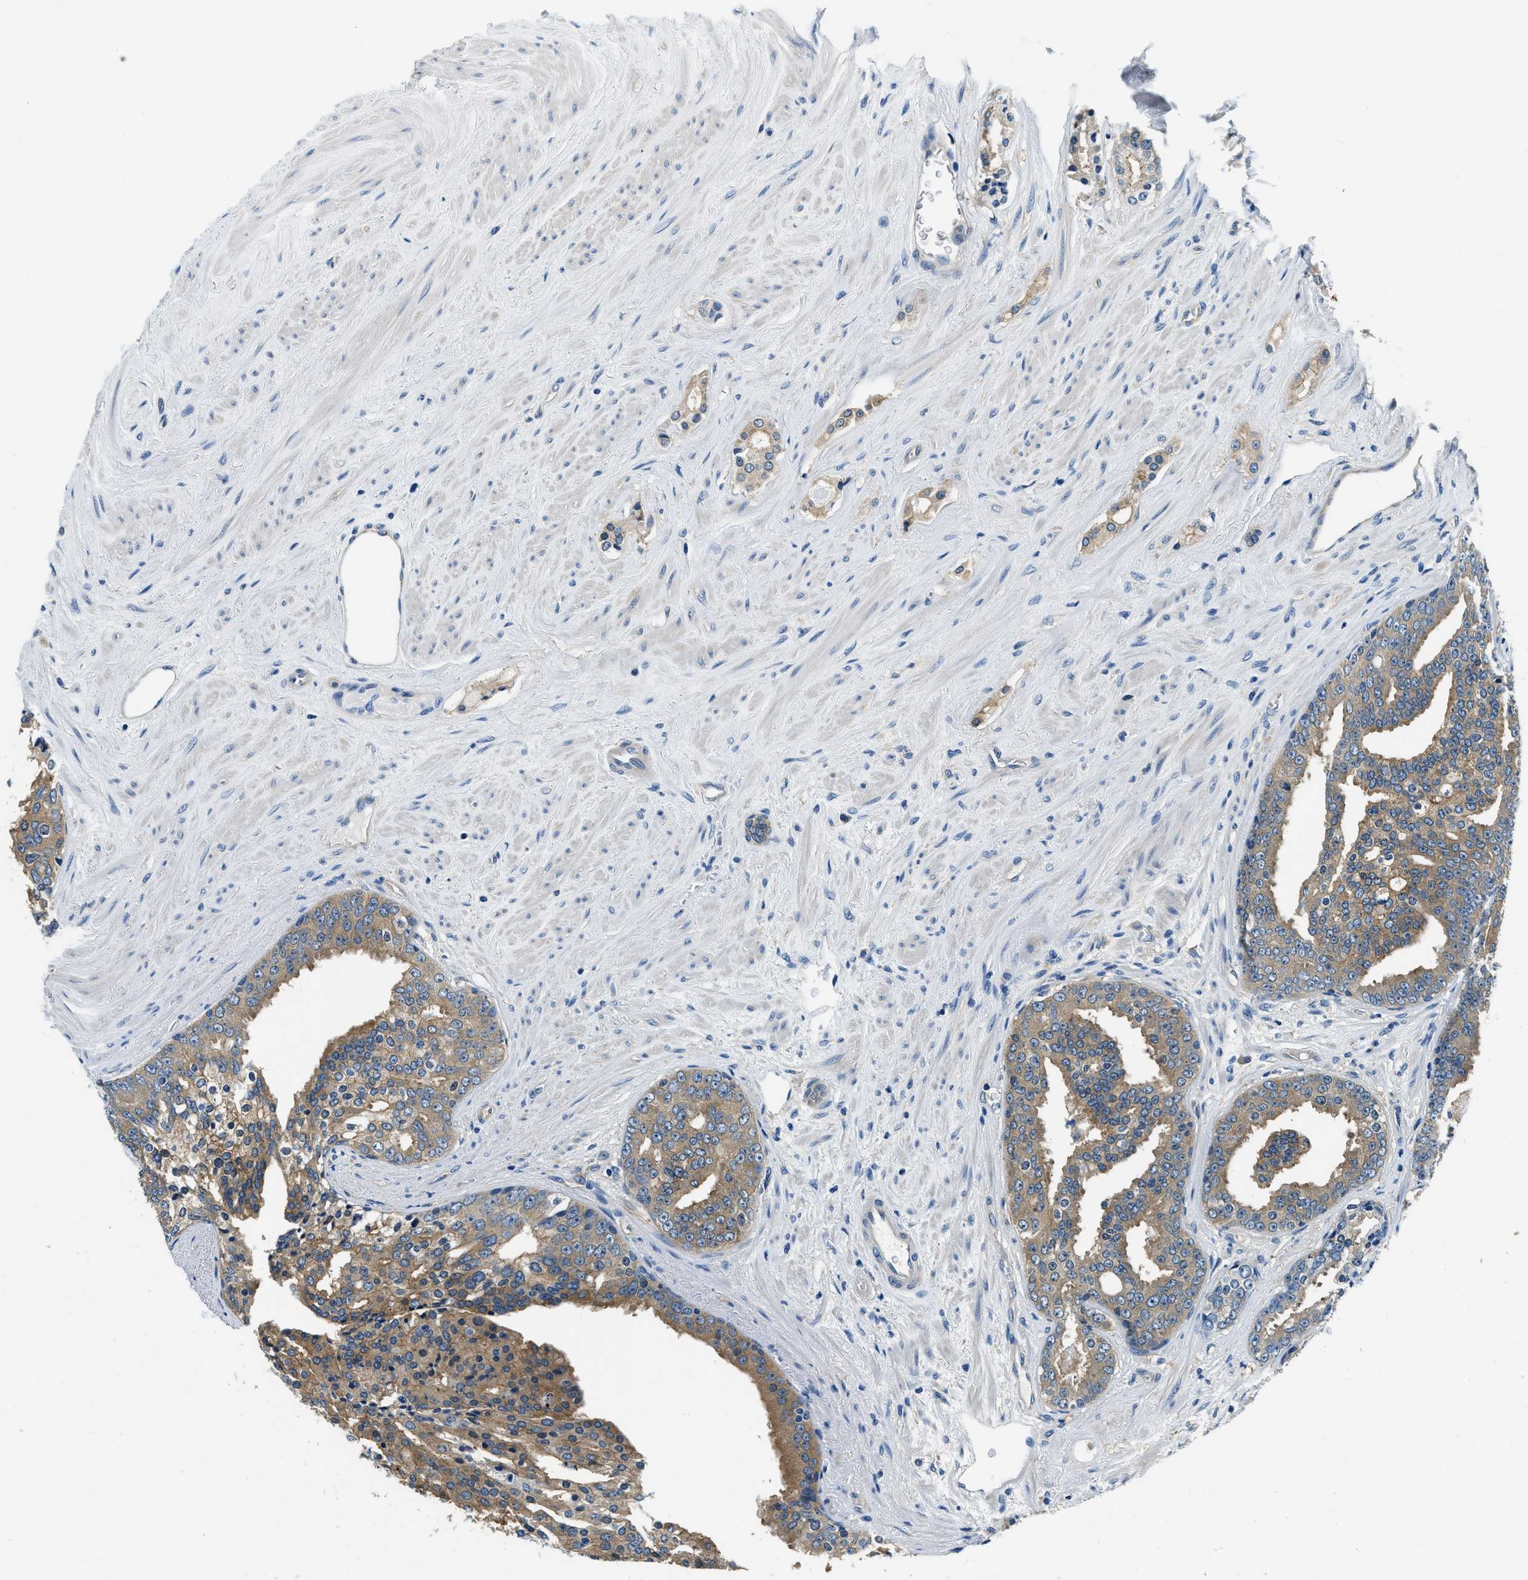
{"staining": {"intensity": "moderate", "quantity": ">75%", "location": "cytoplasmic/membranous"}, "tissue": "prostate cancer", "cell_type": "Tumor cells", "image_type": "cancer", "snomed": [{"axis": "morphology", "description": "Adenocarcinoma, High grade"}, {"axis": "topography", "description": "Prostate"}], "caption": "Prostate high-grade adenocarcinoma stained with immunohistochemistry (IHC) demonstrates moderate cytoplasmic/membranous positivity in approximately >75% of tumor cells.", "gene": "TWF1", "patient": {"sex": "male", "age": 71}}